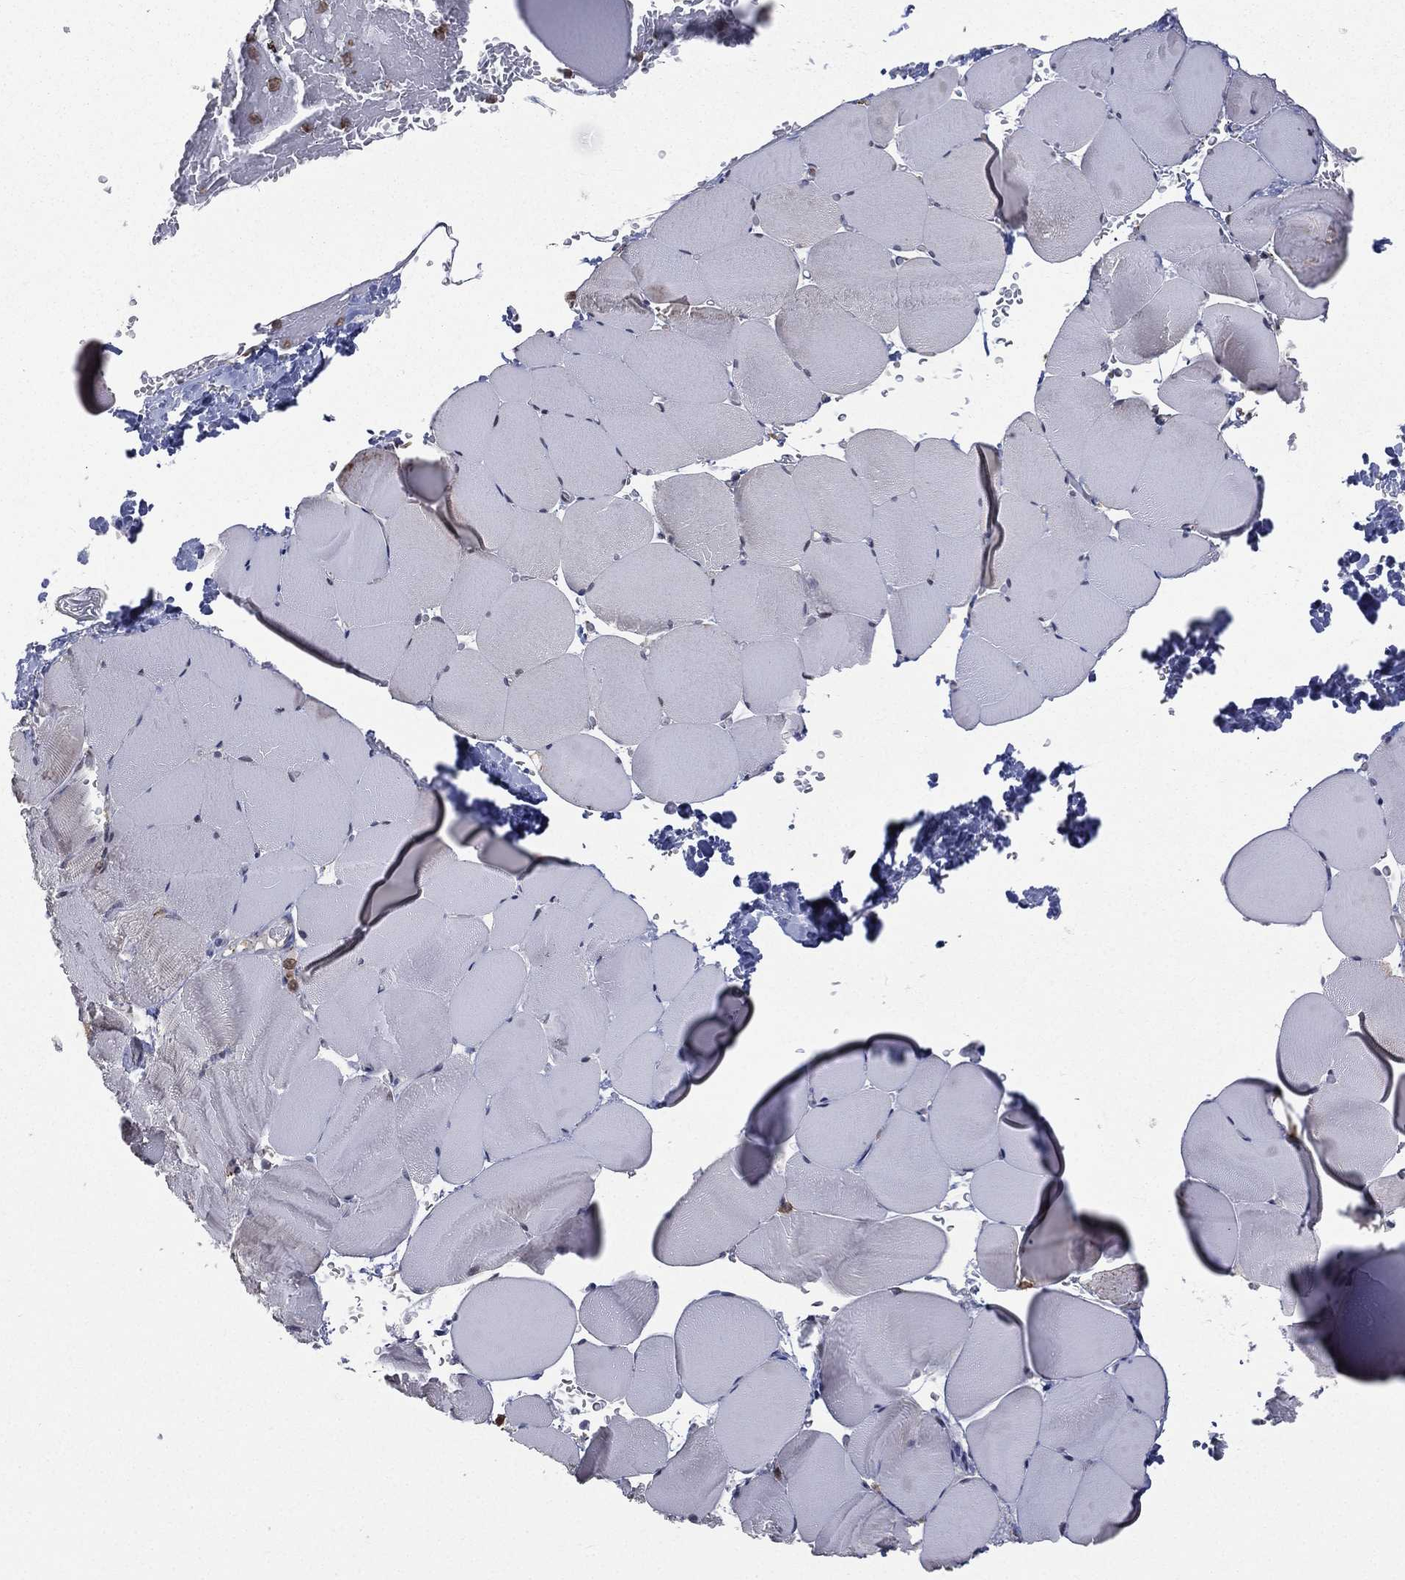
{"staining": {"intensity": "negative", "quantity": "none", "location": "none"}, "tissue": "skeletal muscle", "cell_type": "Myocytes", "image_type": "normal", "snomed": [{"axis": "morphology", "description": "Normal tissue, NOS"}, {"axis": "topography", "description": "Skeletal muscle"}], "caption": "This histopathology image is of normal skeletal muscle stained with immunohistochemistry (IHC) to label a protein in brown with the nuclei are counter-stained blue. There is no positivity in myocytes.", "gene": "RIN3", "patient": {"sex": "female", "age": 37}}